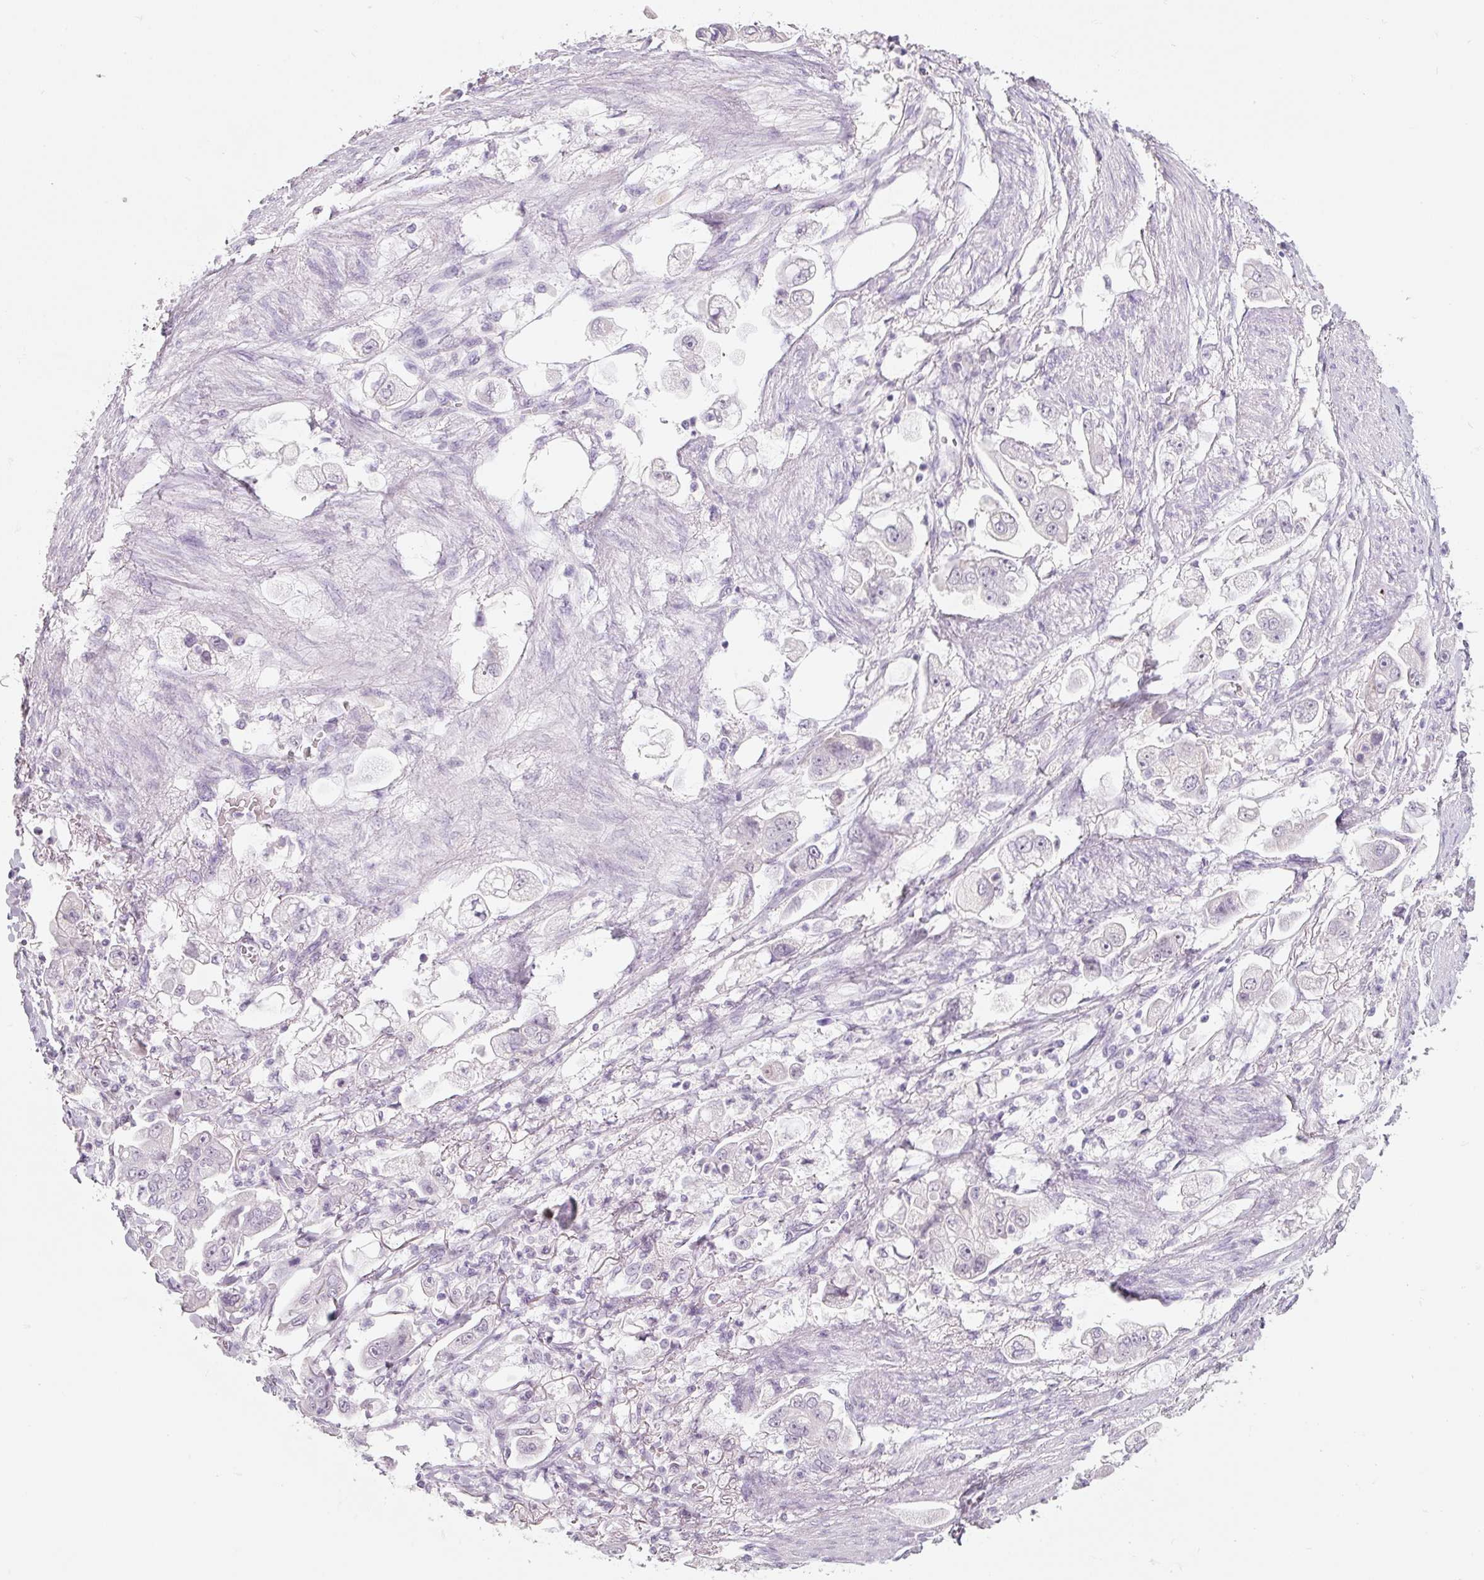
{"staining": {"intensity": "negative", "quantity": "none", "location": "none"}, "tissue": "stomach cancer", "cell_type": "Tumor cells", "image_type": "cancer", "snomed": [{"axis": "morphology", "description": "Adenocarcinoma, NOS"}, {"axis": "topography", "description": "Stomach"}], "caption": "High magnification brightfield microscopy of stomach adenocarcinoma stained with DAB (3,3'-diaminobenzidine) (brown) and counterstained with hematoxylin (blue): tumor cells show no significant expression.", "gene": "ENSG00000206549", "patient": {"sex": "male", "age": 62}}